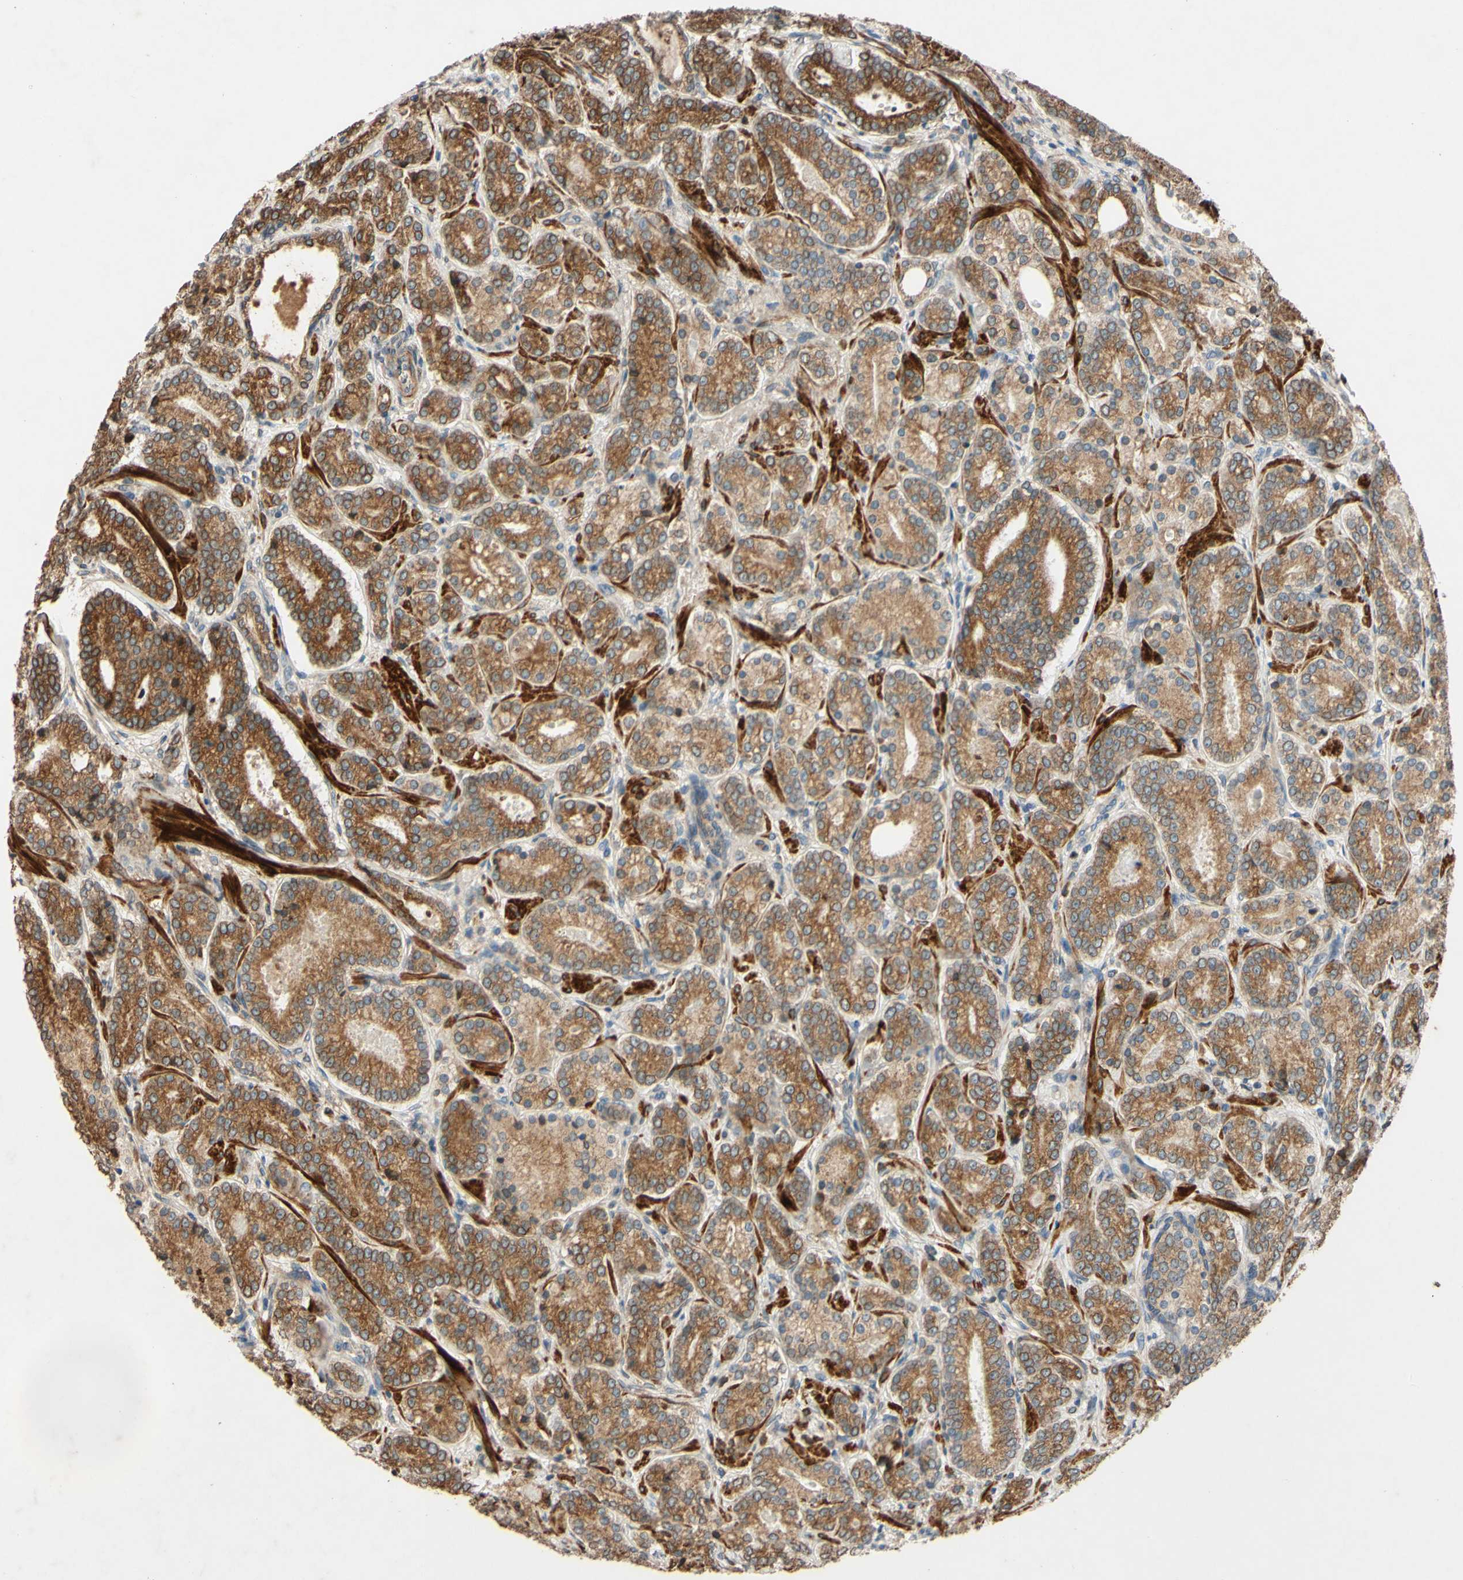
{"staining": {"intensity": "moderate", "quantity": ">75%", "location": "cytoplasmic/membranous,nuclear"}, "tissue": "prostate cancer", "cell_type": "Tumor cells", "image_type": "cancer", "snomed": [{"axis": "morphology", "description": "Adenocarcinoma, High grade"}, {"axis": "topography", "description": "Prostate"}], "caption": "Immunohistochemistry (IHC) of human prostate cancer demonstrates medium levels of moderate cytoplasmic/membranous and nuclear positivity in about >75% of tumor cells.", "gene": "PTPRU", "patient": {"sex": "male", "age": 61}}